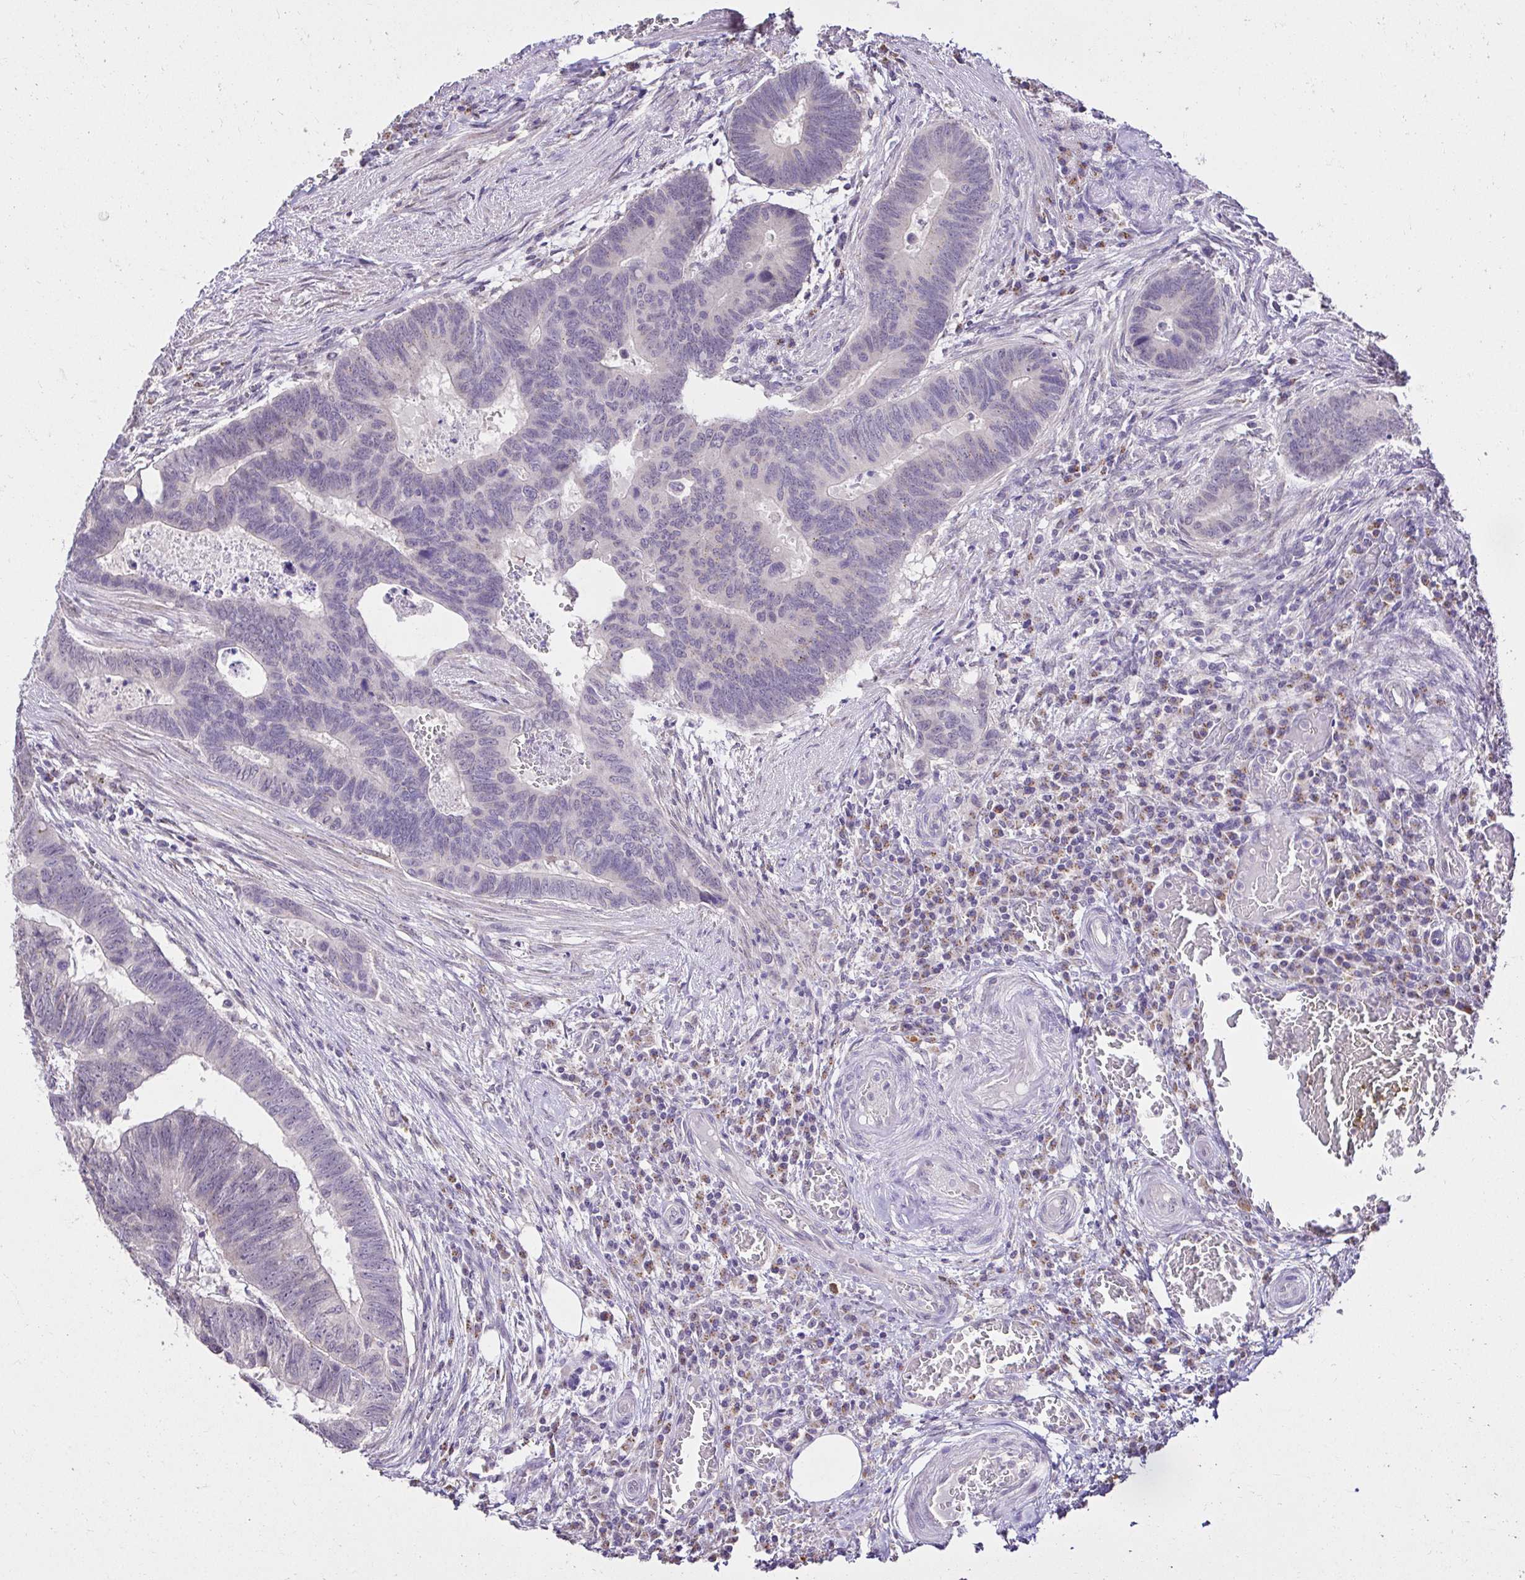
{"staining": {"intensity": "negative", "quantity": "none", "location": "none"}, "tissue": "colorectal cancer", "cell_type": "Tumor cells", "image_type": "cancer", "snomed": [{"axis": "morphology", "description": "Adenocarcinoma, NOS"}, {"axis": "topography", "description": "Colon"}], "caption": "This micrograph is of colorectal cancer (adenocarcinoma) stained with immunohistochemistry to label a protein in brown with the nuclei are counter-stained blue. There is no expression in tumor cells.", "gene": "KIAA1210", "patient": {"sex": "male", "age": 62}}